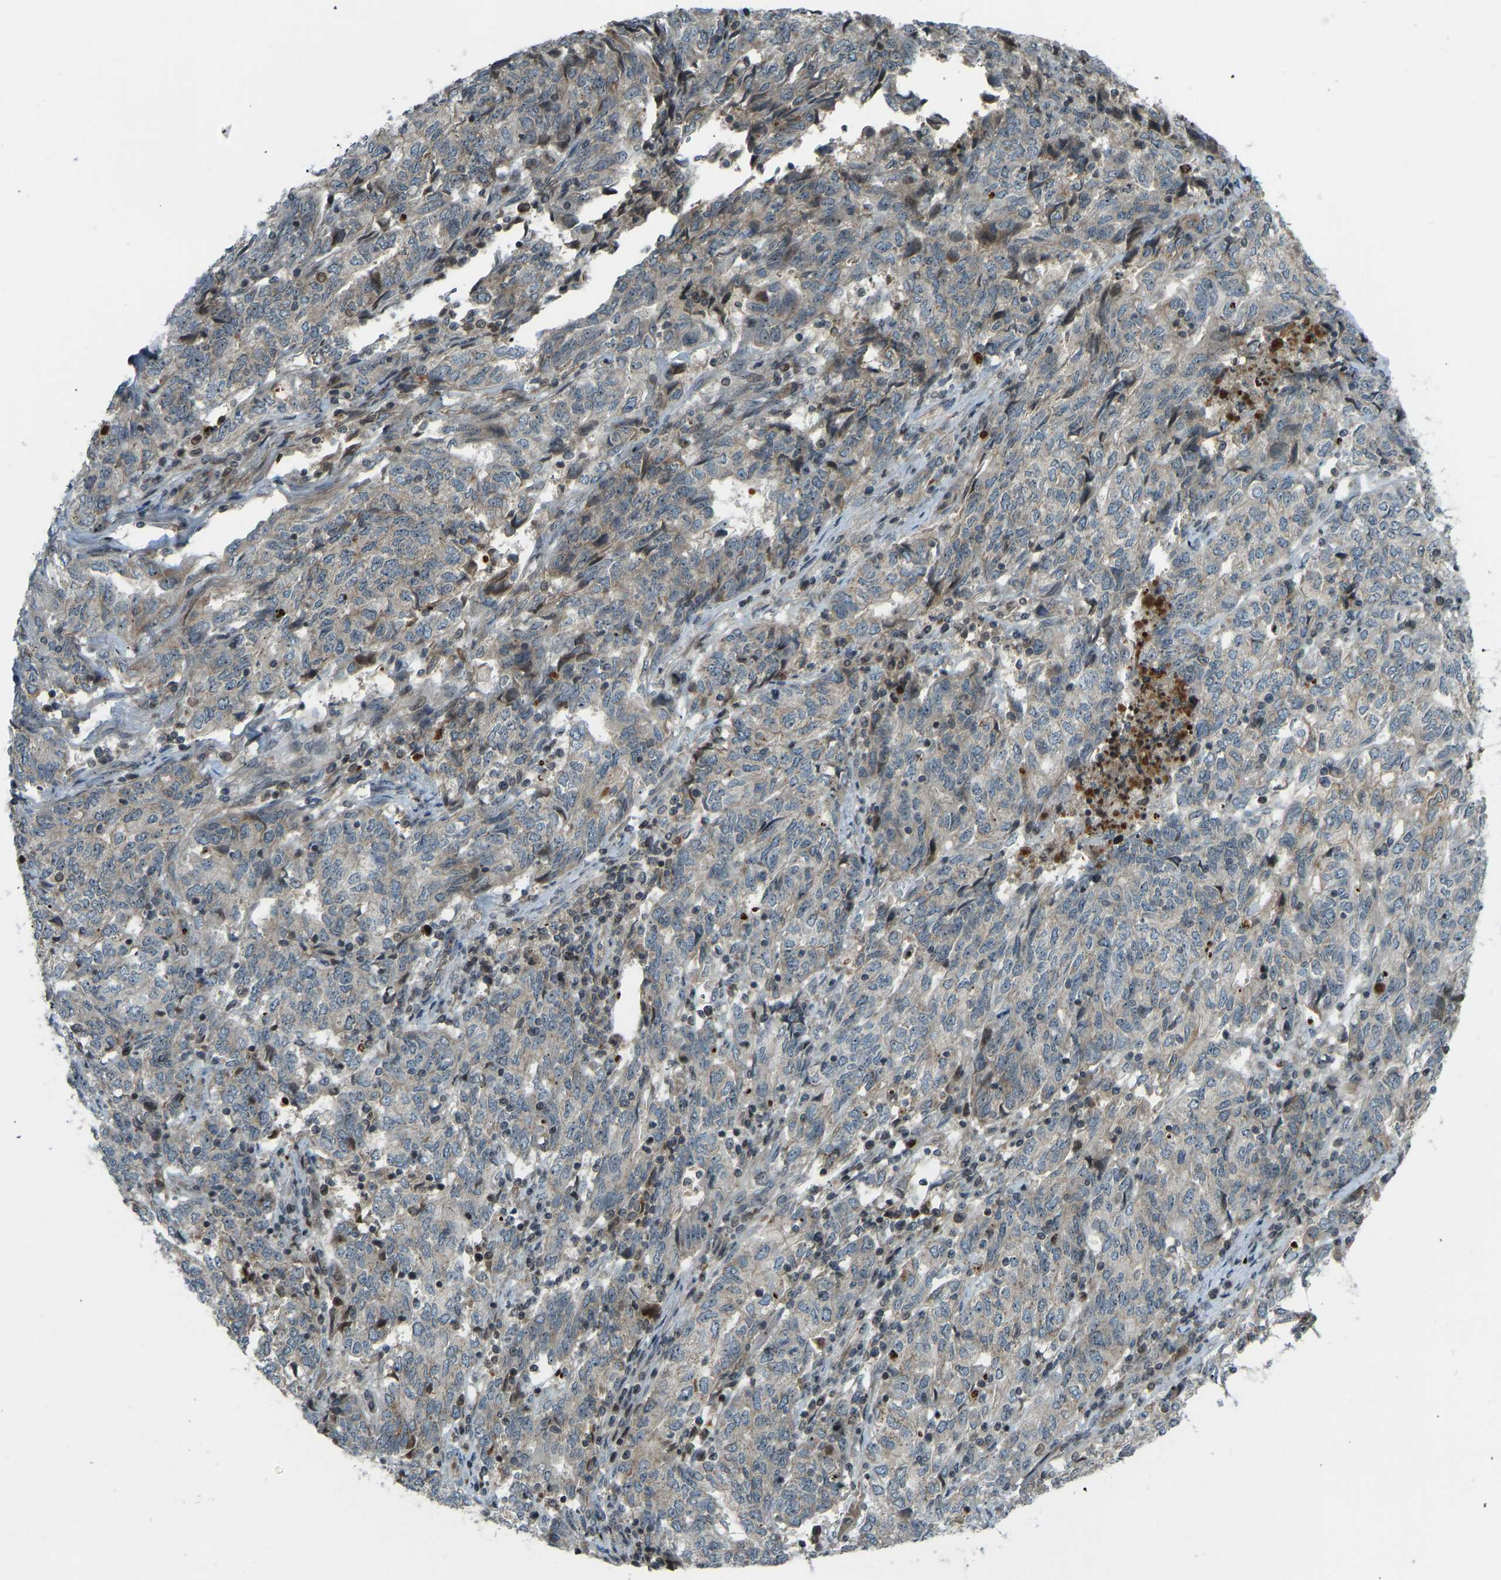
{"staining": {"intensity": "weak", "quantity": "25%-75%", "location": "cytoplasmic/membranous"}, "tissue": "endometrial cancer", "cell_type": "Tumor cells", "image_type": "cancer", "snomed": [{"axis": "morphology", "description": "Adenocarcinoma, NOS"}, {"axis": "topography", "description": "Endometrium"}], "caption": "A micrograph of human adenocarcinoma (endometrial) stained for a protein reveals weak cytoplasmic/membranous brown staining in tumor cells. (DAB (3,3'-diaminobenzidine) = brown stain, brightfield microscopy at high magnification).", "gene": "SVOPL", "patient": {"sex": "female", "age": 80}}